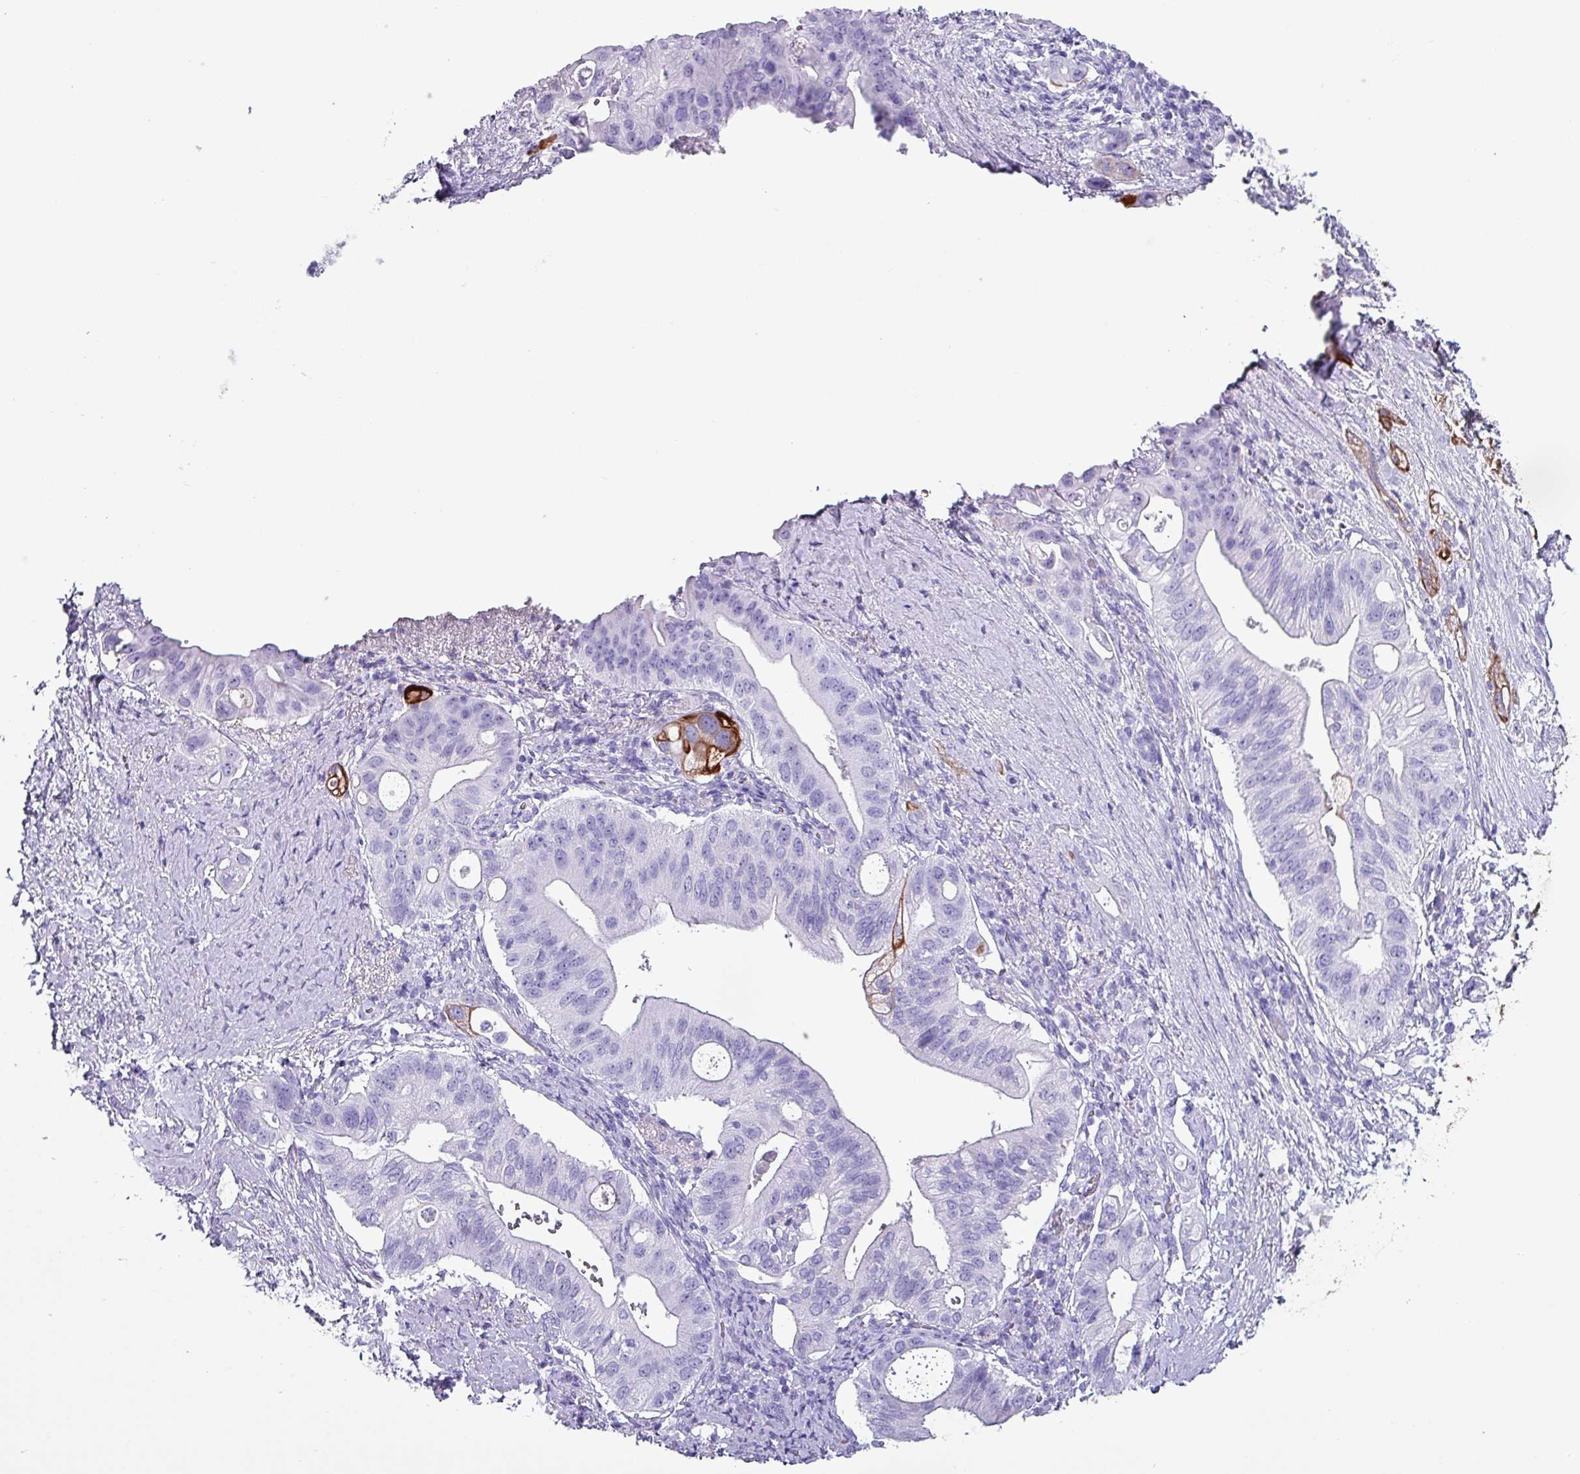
{"staining": {"intensity": "strong", "quantity": "<25%", "location": "cytoplasmic/membranous"}, "tissue": "pancreatic cancer", "cell_type": "Tumor cells", "image_type": "cancer", "snomed": [{"axis": "morphology", "description": "Adenocarcinoma, NOS"}, {"axis": "topography", "description": "Pancreas"}], "caption": "Protein analysis of pancreatic cancer tissue displays strong cytoplasmic/membranous expression in approximately <25% of tumor cells.", "gene": "KRT6C", "patient": {"sex": "female", "age": 72}}